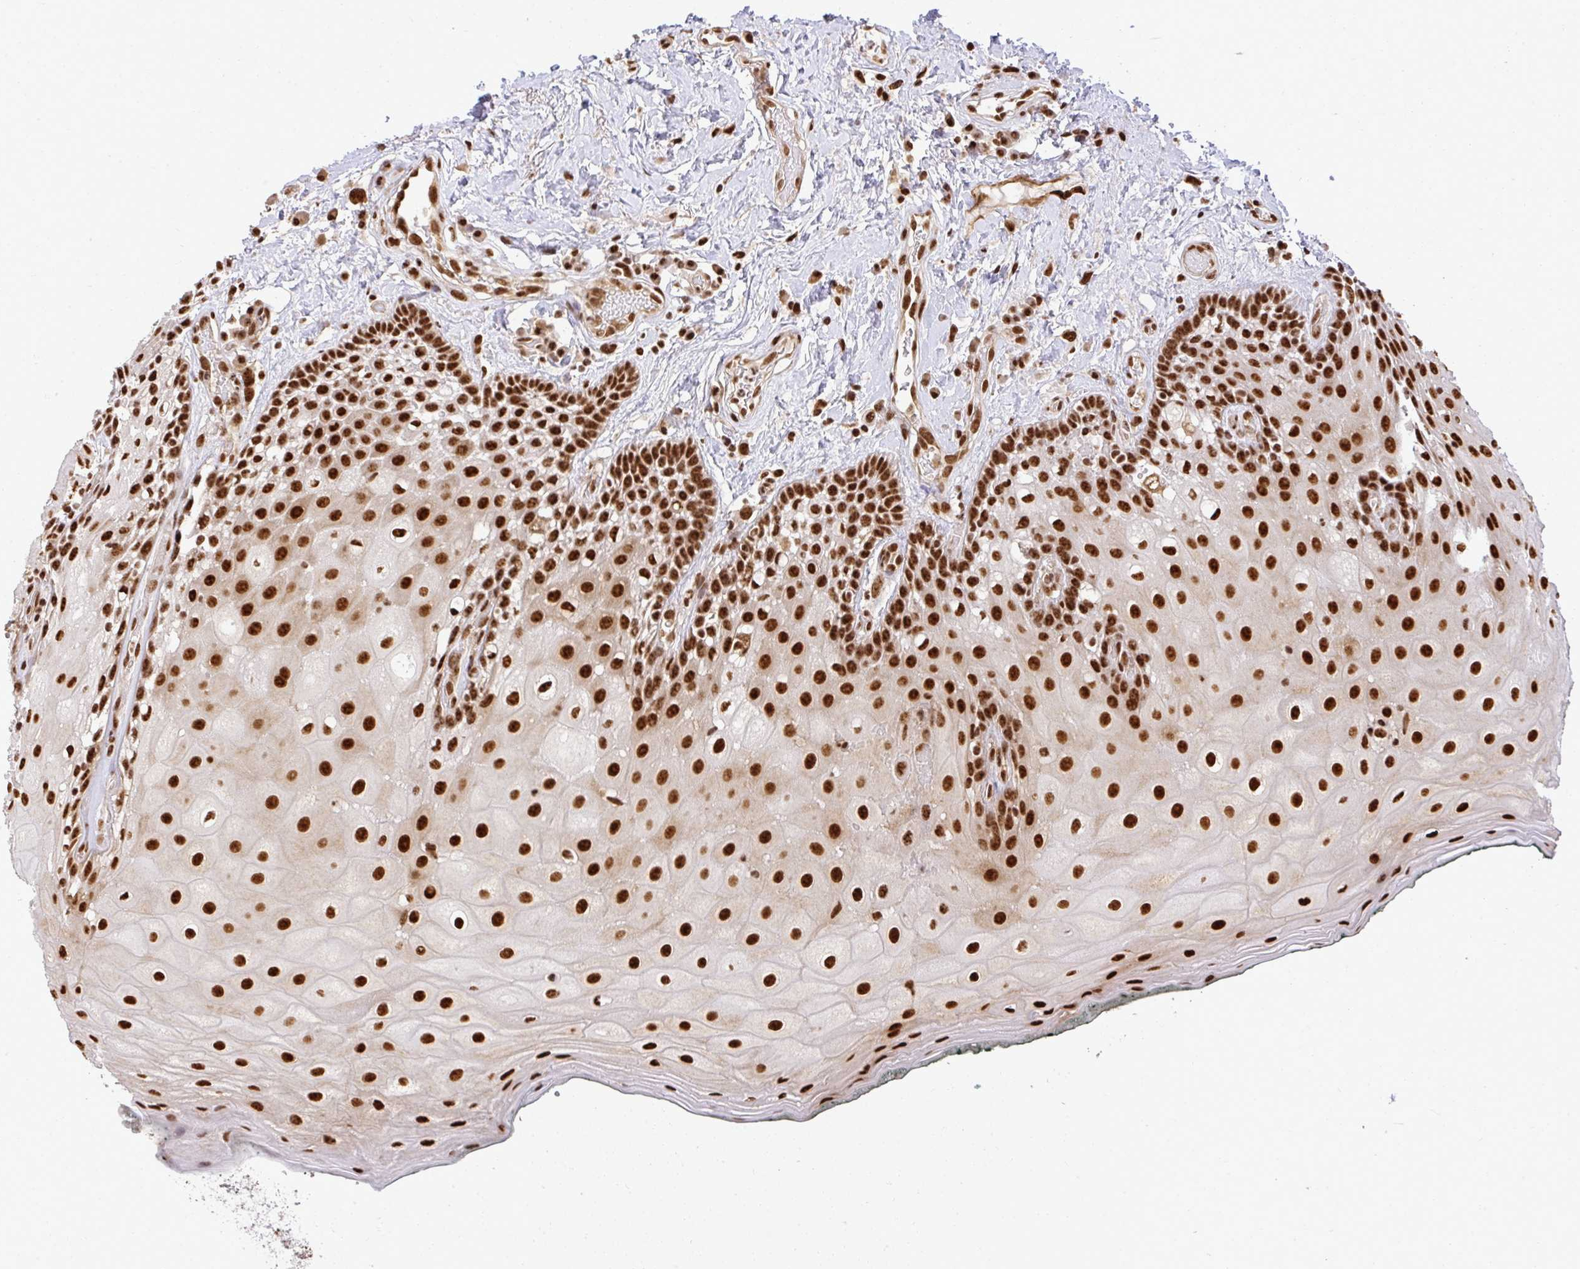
{"staining": {"intensity": "strong", "quantity": ">75%", "location": "nuclear"}, "tissue": "oral mucosa", "cell_type": "Squamous epithelial cells", "image_type": "normal", "snomed": [{"axis": "morphology", "description": "Normal tissue, NOS"}, {"axis": "morphology", "description": "Squamous cell carcinoma, NOS"}, {"axis": "topography", "description": "Oral tissue"}, {"axis": "topography", "description": "Head-Neck"}], "caption": "IHC of benign oral mucosa exhibits high levels of strong nuclear expression in approximately >75% of squamous epithelial cells.", "gene": "U2AF1L4", "patient": {"sex": "male", "age": 64}}